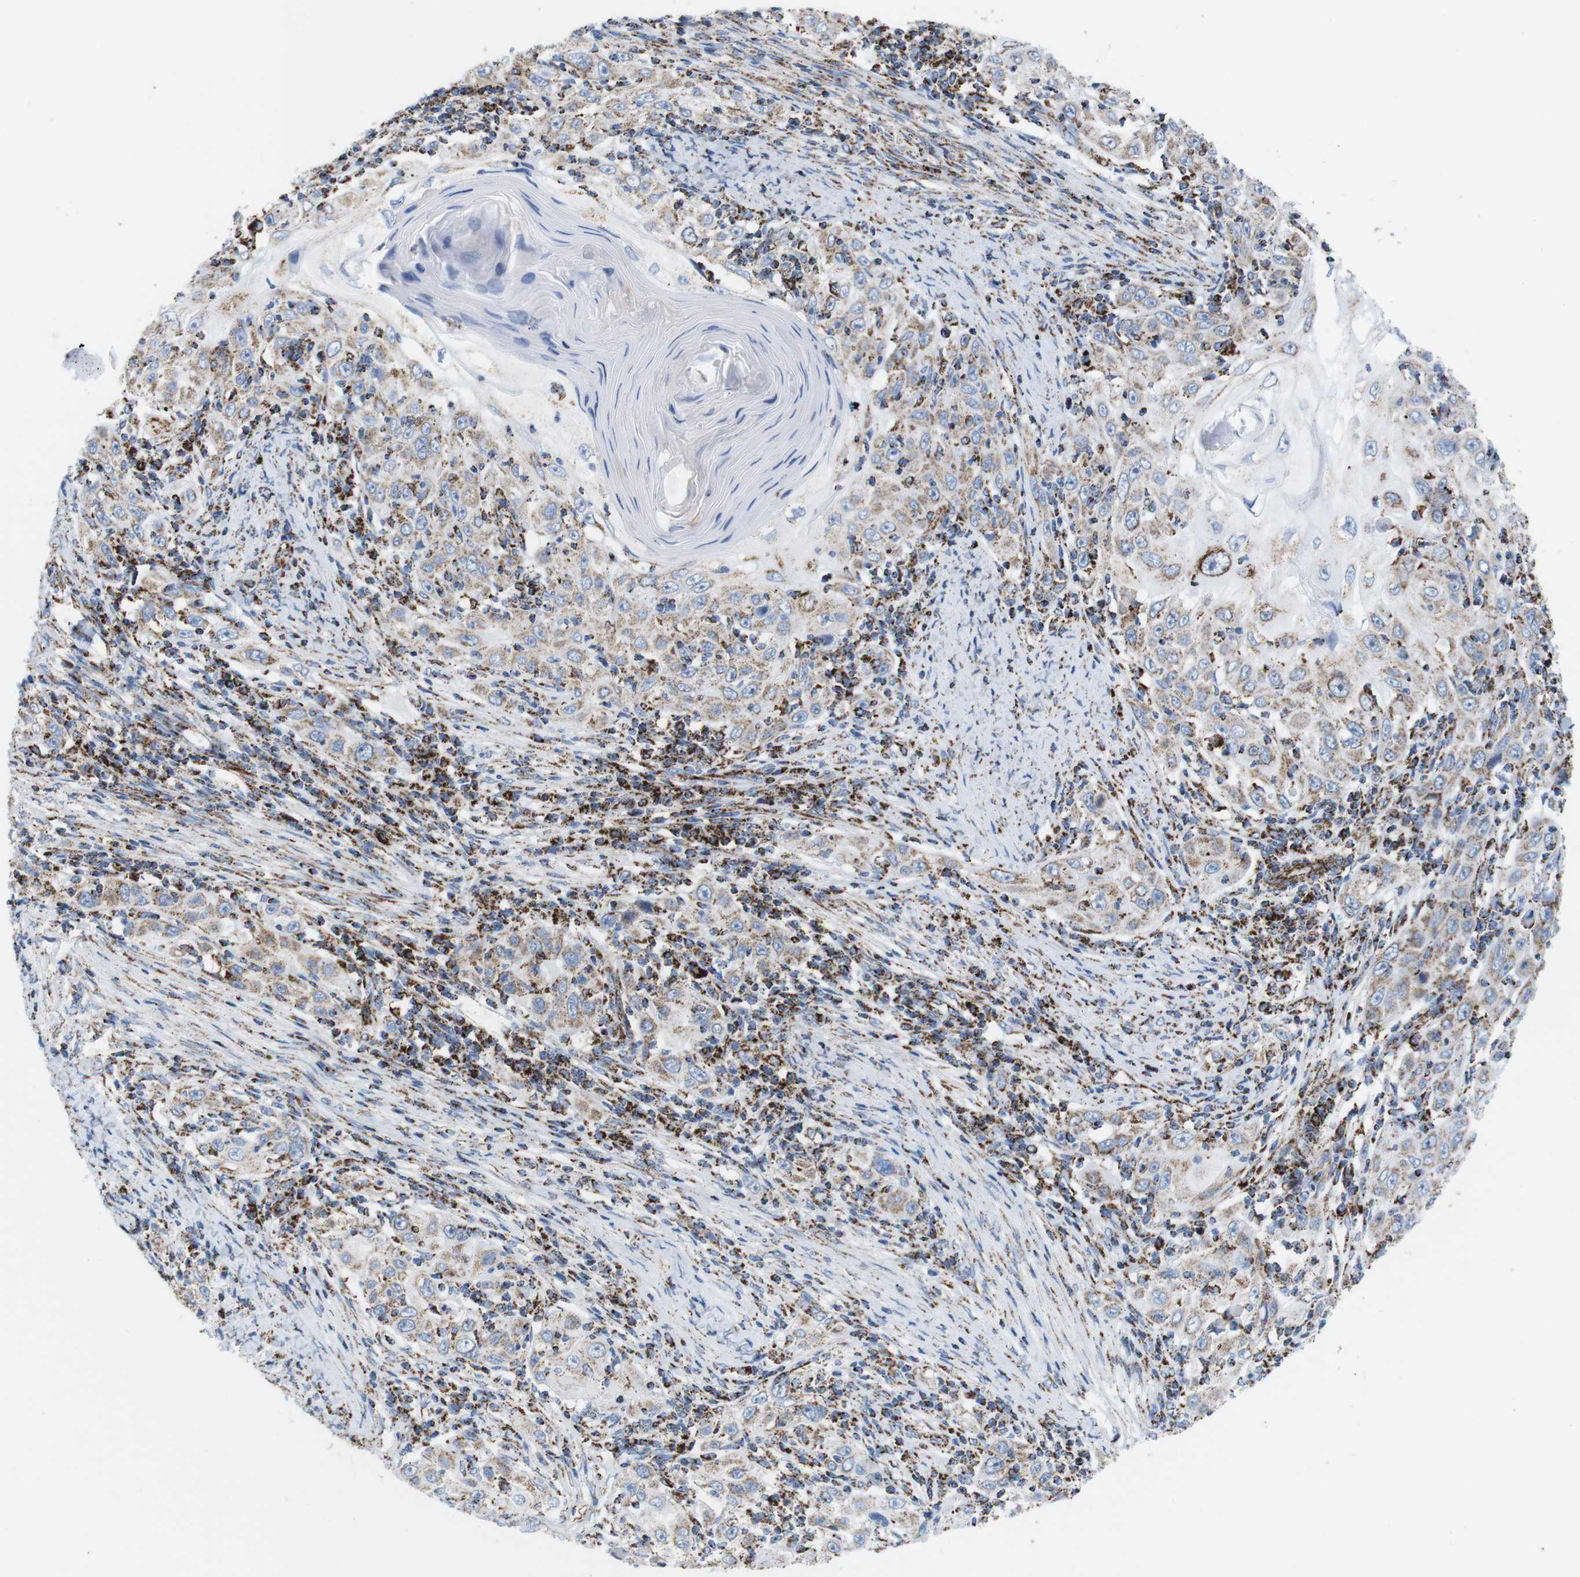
{"staining": {"intensity": "weak", "quantity": ">75%", "location": "cytoplasmic/membranous"}, "tissue": "skin cancer", "cell_type": "Tumor cells", "image_type": "cancer", "snomed": [{"axis": "morphology", "description": "Squamous cell carcinoma, NOS"}, {"axis": "topography", "description": "Skin"}], "caption": "Squamous cell carcinoma (skin) tissue shows weak cytoplasmic/membranous staining in about >75% of tumor cells", "gene": "ATP5PO", "patient": {"sex": "female", "age": 88}}